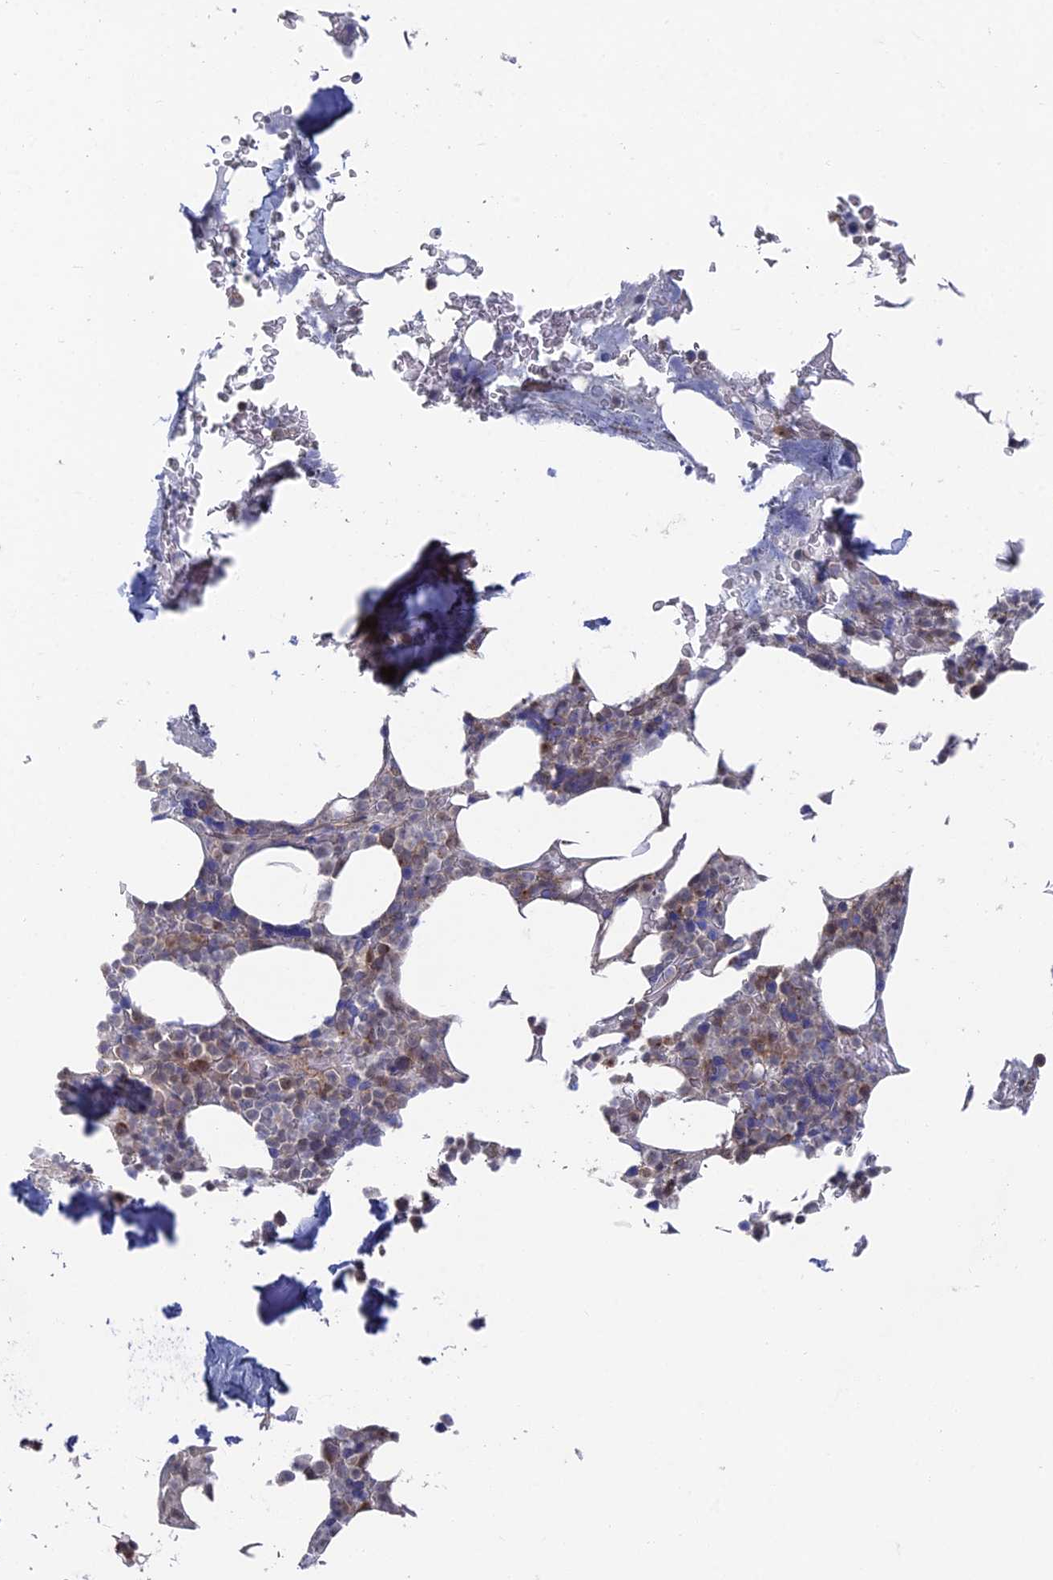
{"staining": {"intensity": "moderate", "quantity": "<25%", "location": "cytoplasmic/membranous,nuclear"}, "tissue": "bone marrow", "cell_type": "Hematopoietic cells", "image_type": "normal", "snomed": [{"axis": "morphology", "description": "Normal tissue, NOS"}, {"axis": "topography", "description": "Bone marrow"}], "caption": "Bone marrow stained with a protein marker shows moderate staining in hematopoietic cells.", "gene": "FHIP2A", "patient": {"sex": "male", "age": 58}}